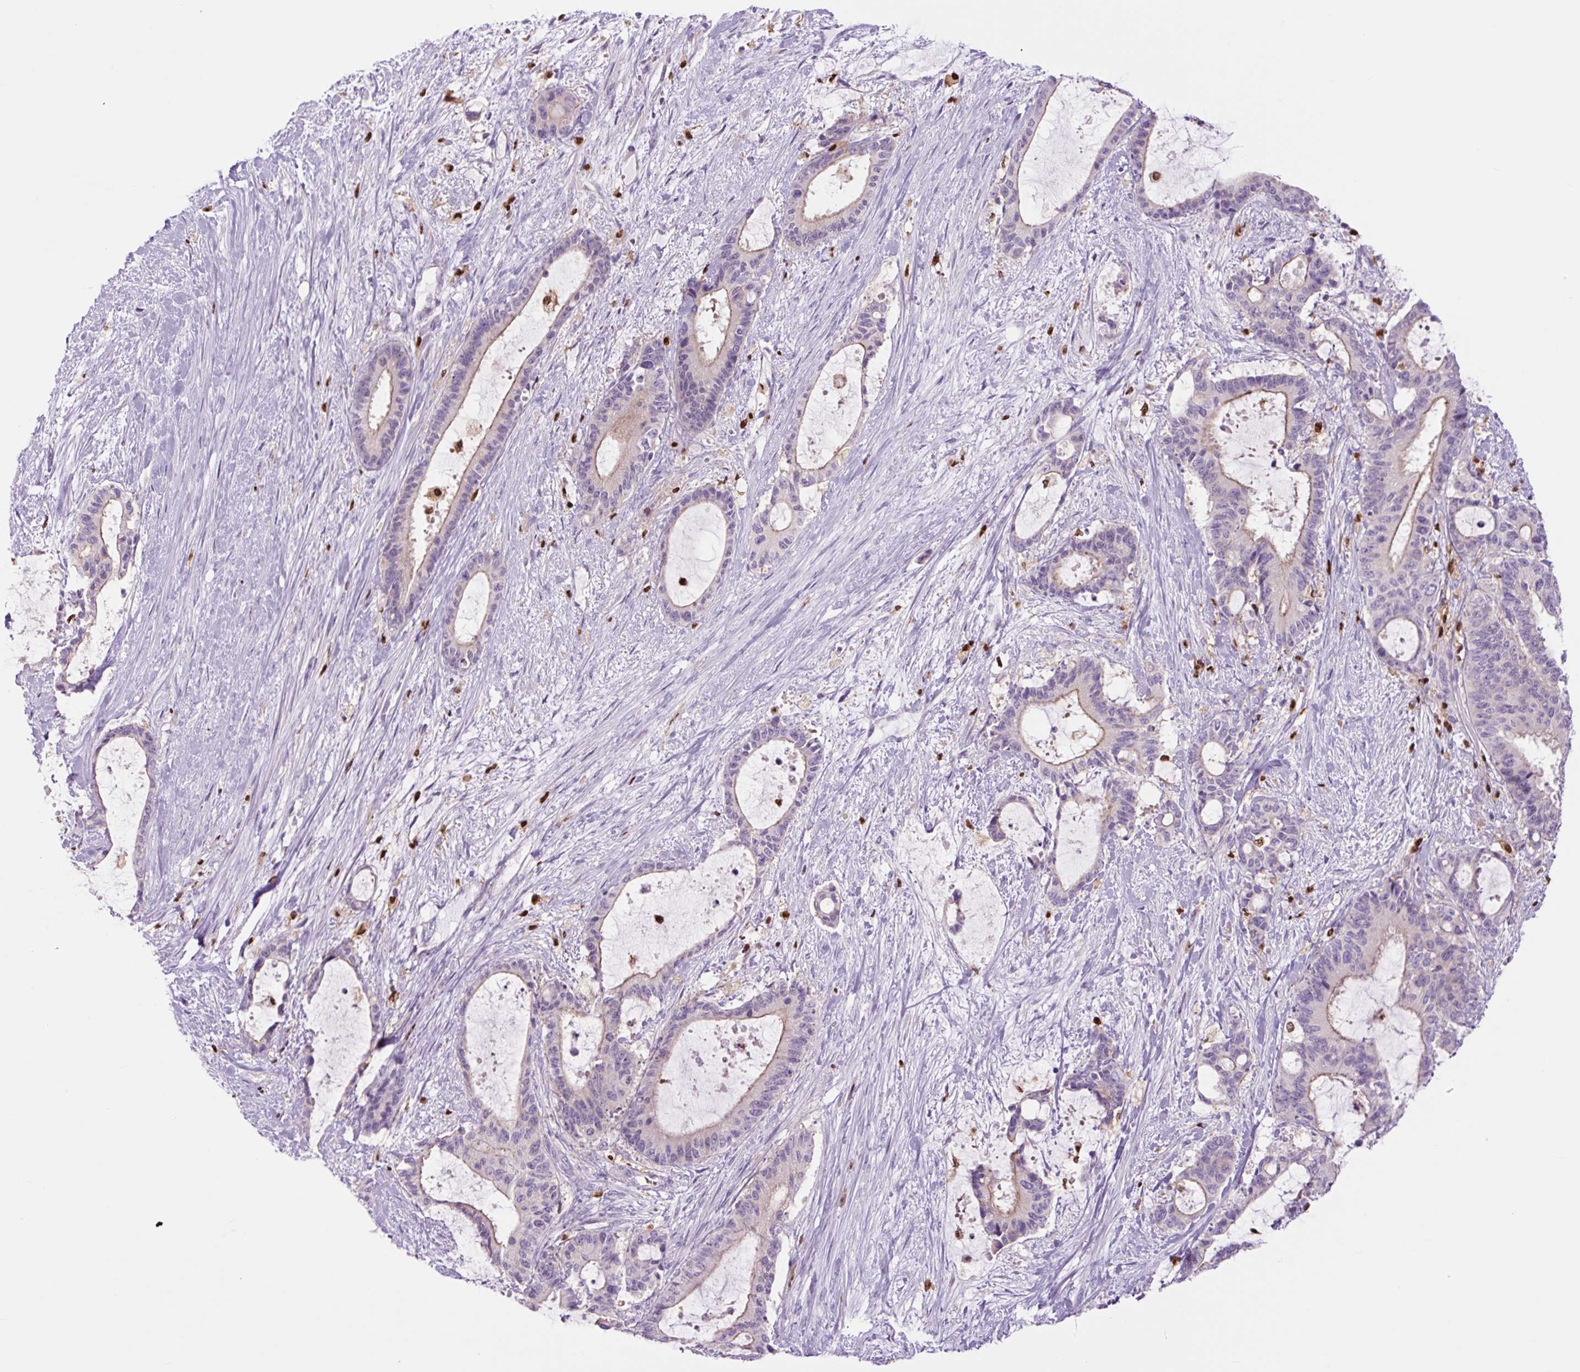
{"staining": {"intensity": "weak", "quantity": "<25%", "location": "cytoplasmic/membranous"}, "tissue": "liver cancer", "cell_type": "Tumor cells", "image_type": "cancer", "snomed": [{"axis": "morphology", "description": "Normal tissue, NOS"}, {"axis": "morphology", "description": "Cholangiocarcinoma"}, {"axis": "topography", "description": "Liver"}, {"axis": "topography", "description": "Peripheral nerve tissue"}], "caption": "Human cholangiocarcinoma (liver) stained for a protein using IHC reveals no staining in tumor cells.", "gene": "SPI1", "patient": {"sex": "female", "age": 73}}